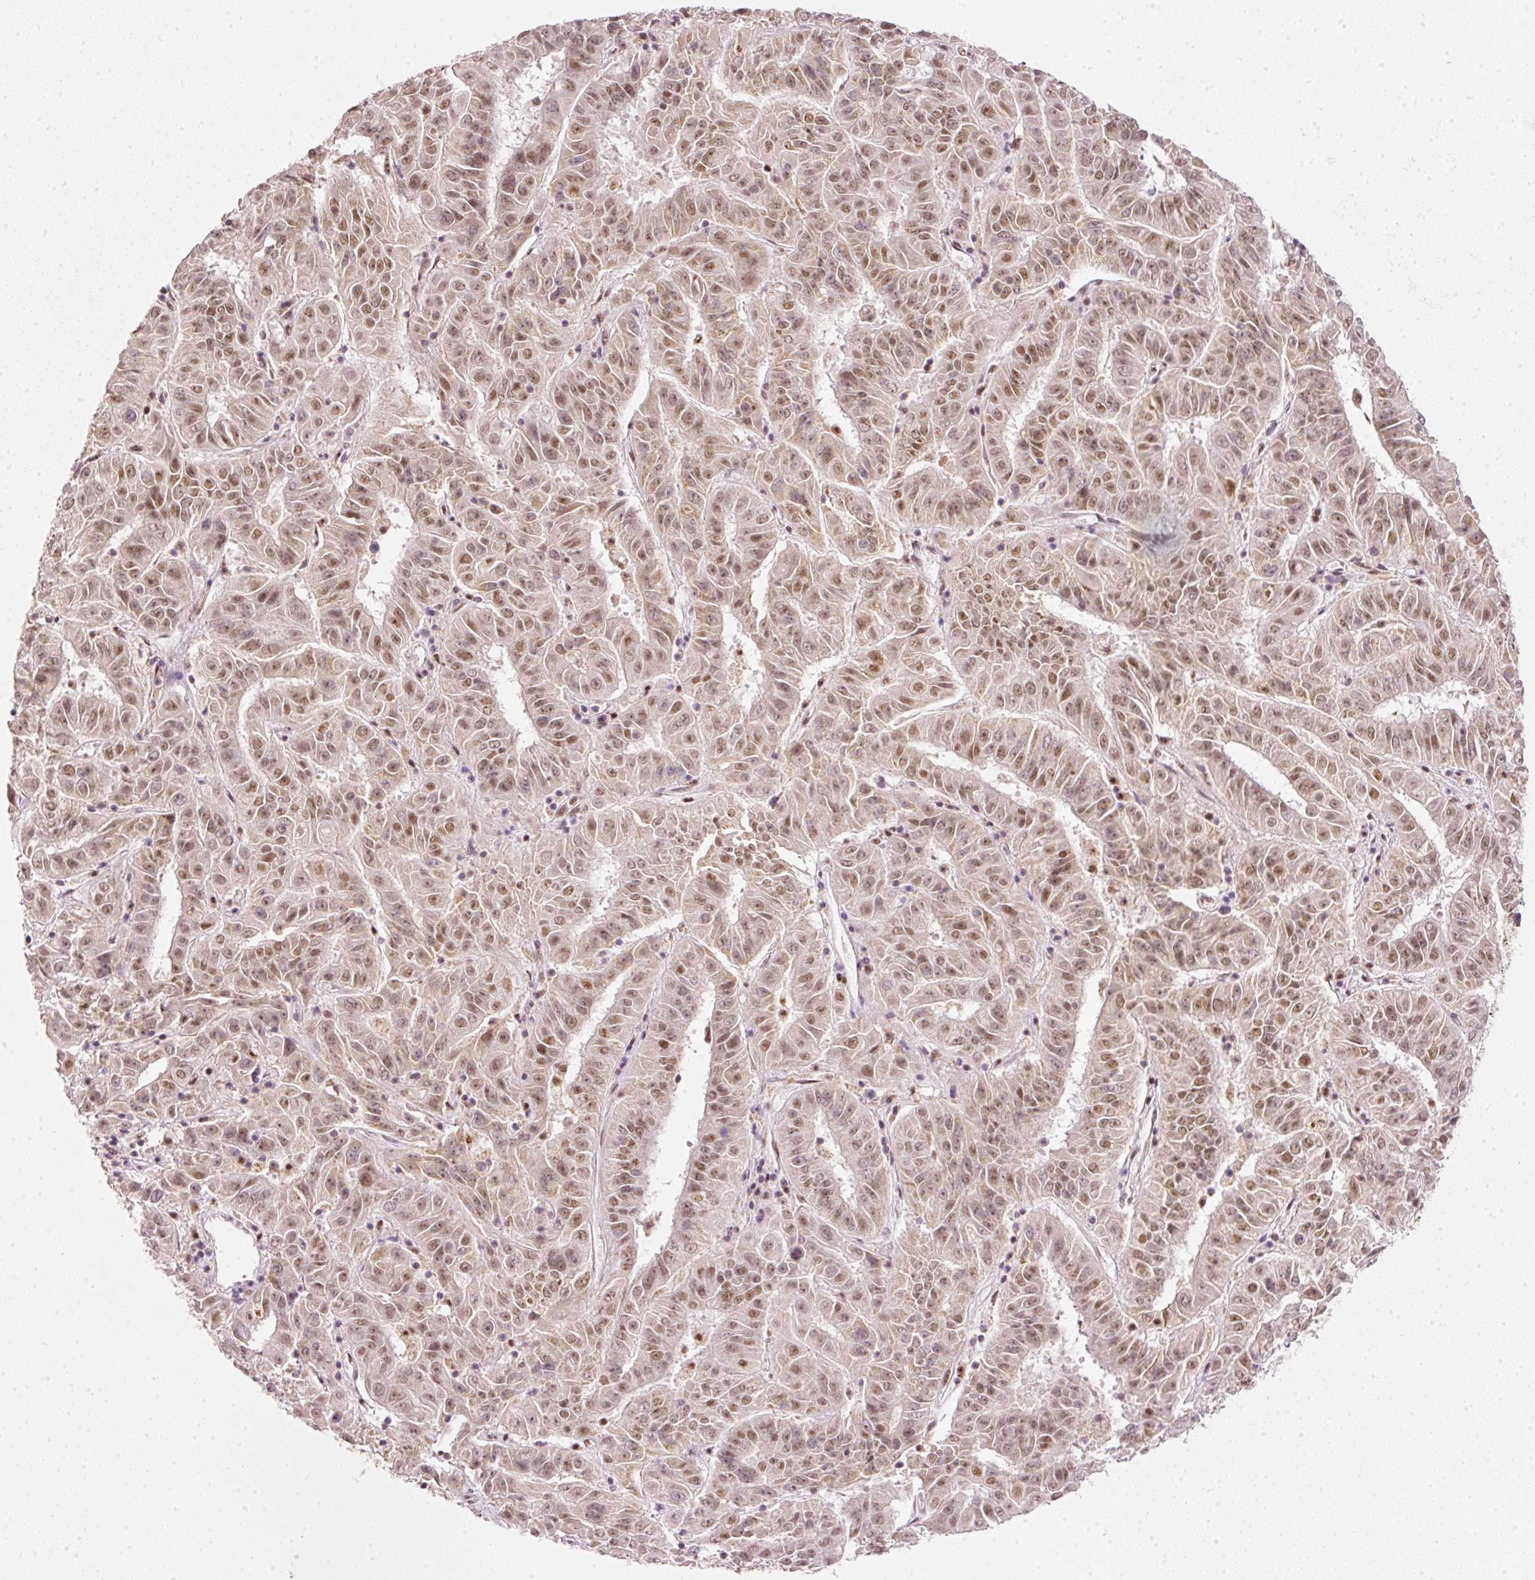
{"staining": {"intensity": "moderate", "quantity": ">75%", "location": "nuclear"}, "tissue": "pancreatic cancer", "cell_type": "Tumor cells", "image_type": "cancer", "snomed": [{"axis": "morphology", "description": "Adenocarcinoma, NOS"}, {"axis": "topography", "description": "Pancreas"}], "caption": "Protein analysis of pancreatic cancer (adenocarcinoma) tissue shows moderate nuclear staining in about >75% of tumor cells.", "gene": "FSTL3", "patient": {"sex": "male", "age": 63}}